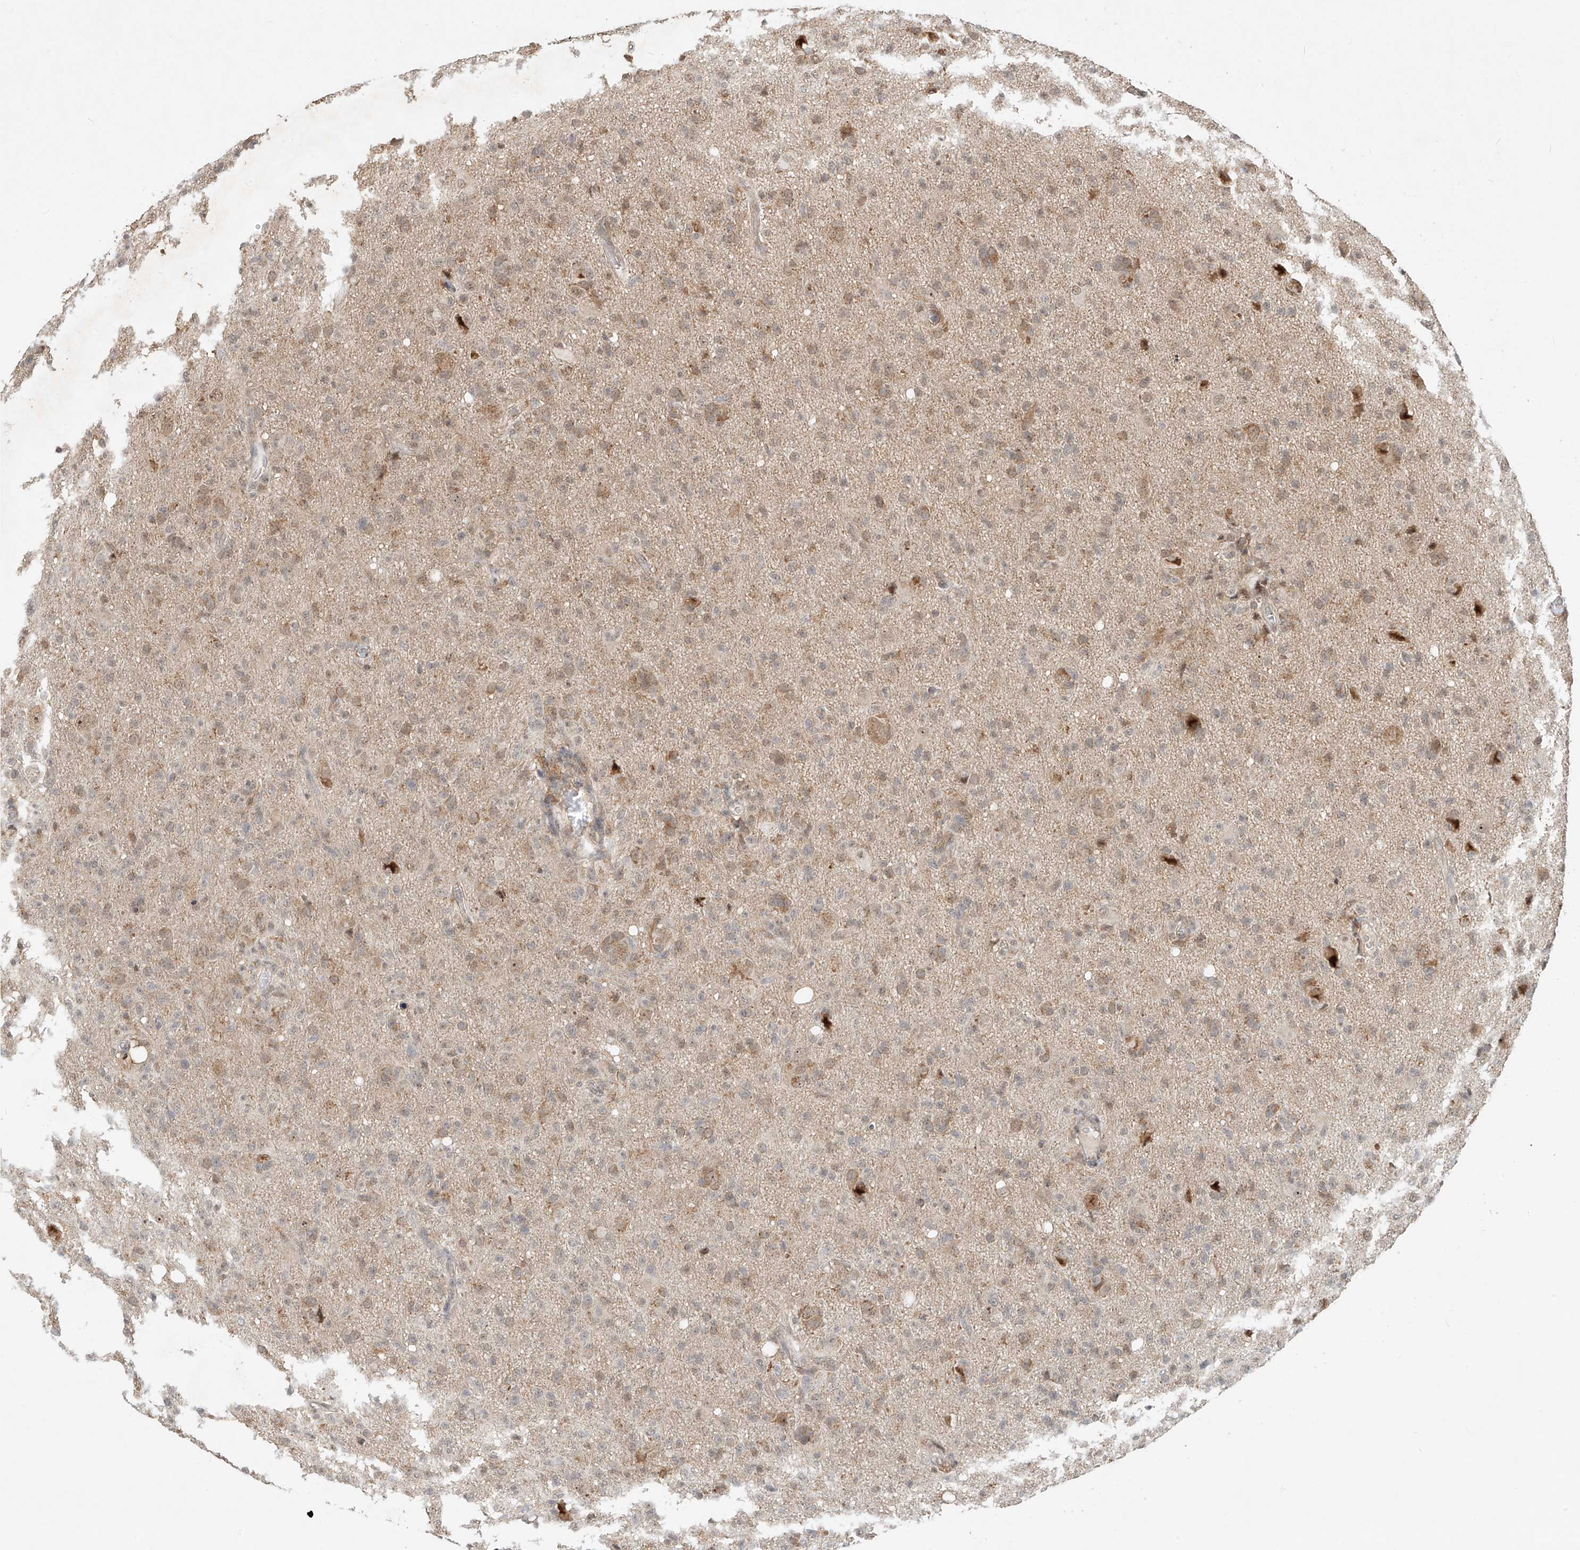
{"staining": {"intensity": "weak", "quantity": "25%-75%", "location": "cytoplasmic/membranous"}, "tissue": "glioma", "cell_type": "Tumor cells", "image_type": "cancer", "snomed": [{"axis": "morphology", "description": "Glioma, malignant, High grade"}, {"axis": "topography", "description": "Brain"}], "caption": "IHC (DAB) staining of malignant high-grade glioma reveals weak cytoplasmic/membranous protein expression in approximately 25%-75% of tumor cells.", "gene": "SYTL3", "patient": {"sex": "female", "age": 57}}